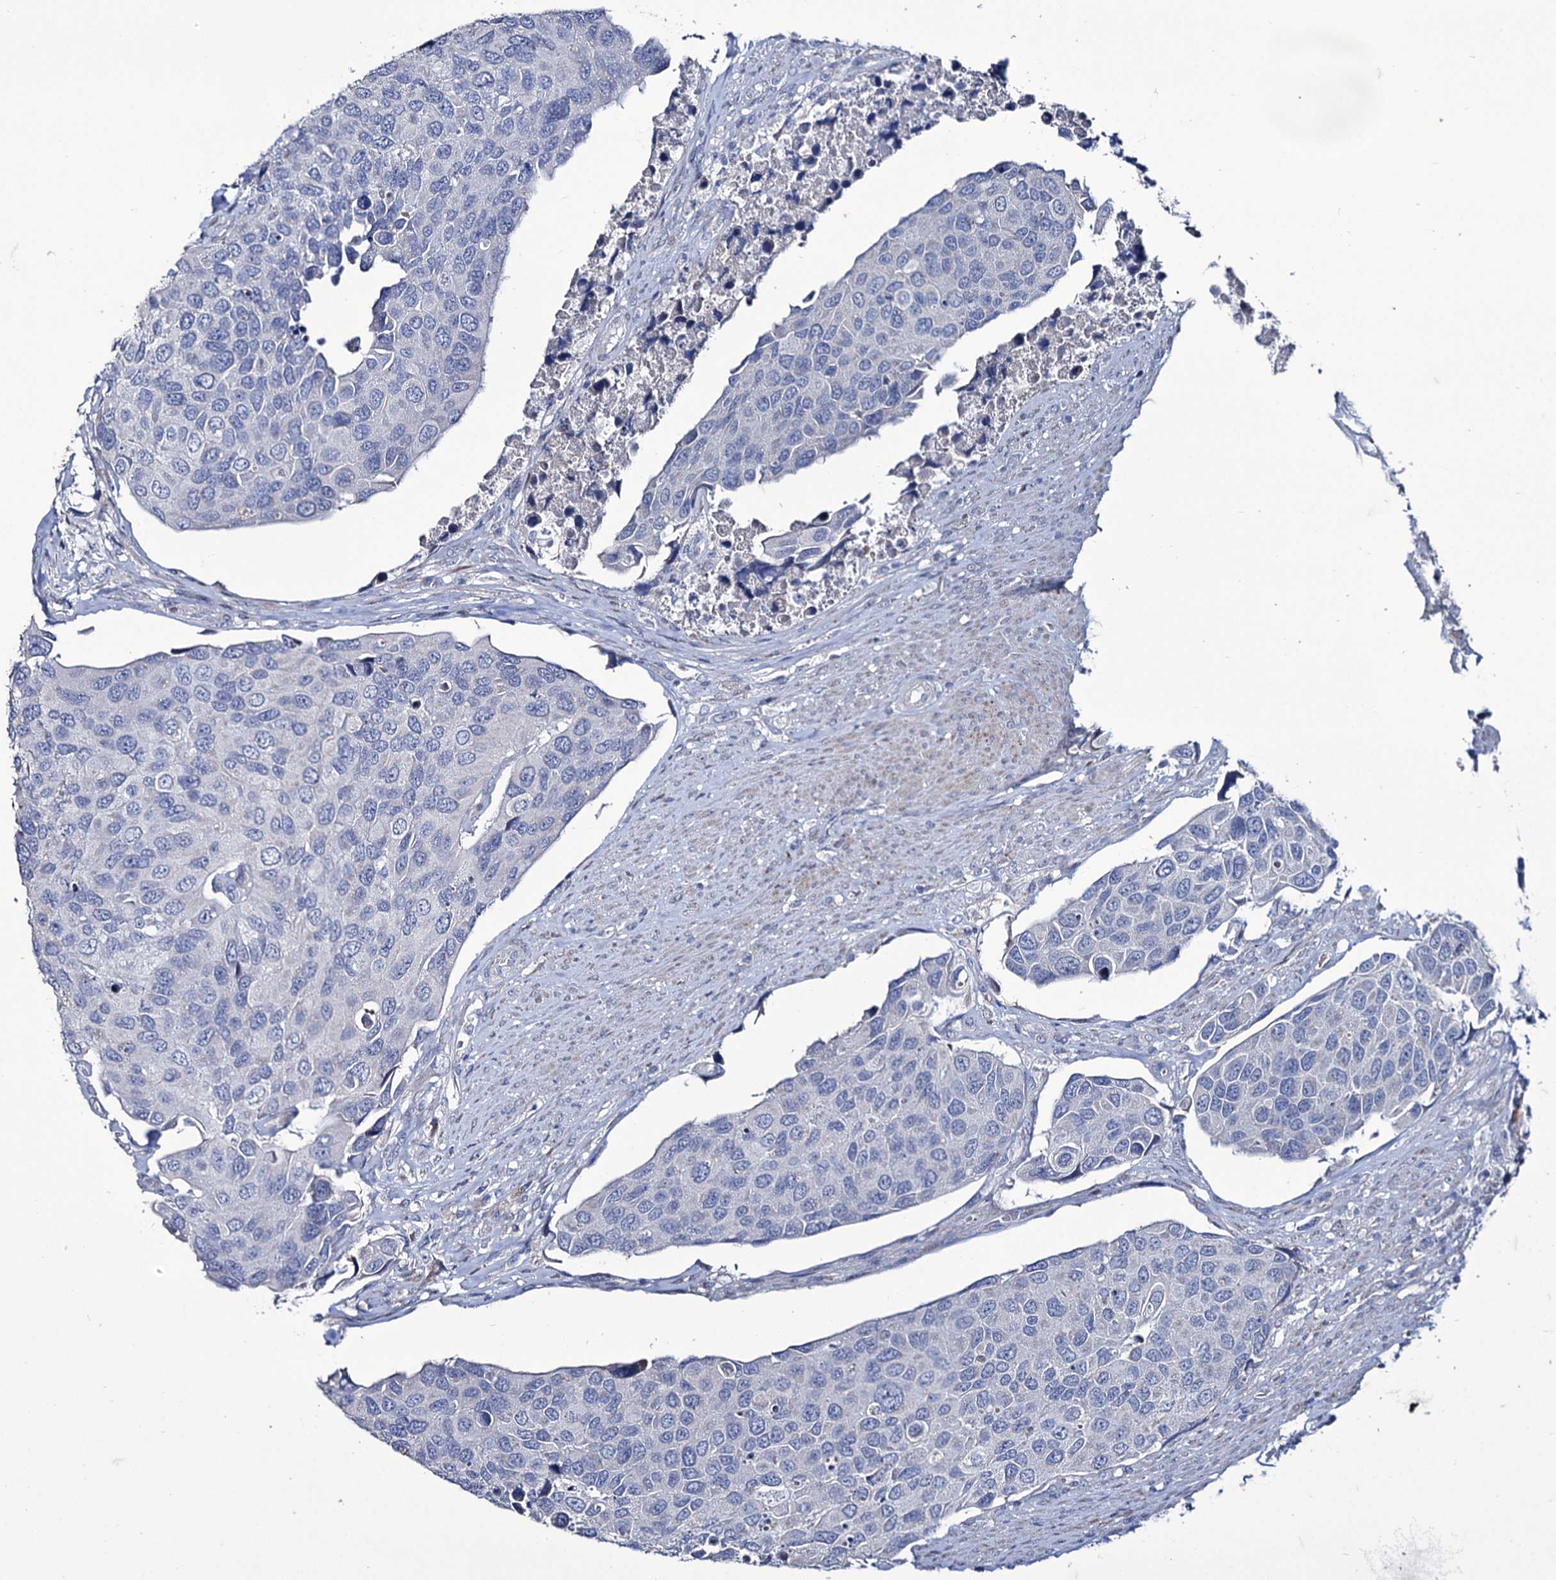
{"staining": {"intensity": "negative", "quantity": "none", "location": "none"}, "tissue": "urothelial cancer", "cell_type": "Tumor cells", "image_type": "cancer", "snomed": [{"axis": "morphology", "description": "Urothelial carcinoma, High grade"}, {"axis": "topography", "description": "Urinary bladder"}], "caption": "Immunohistochemistry of urothelial carcinoma (high-grade) demonstrates no expression in tumor cells.", "gene": "TUBGCP5", "patient": {"sex": "male", "age": 74}}